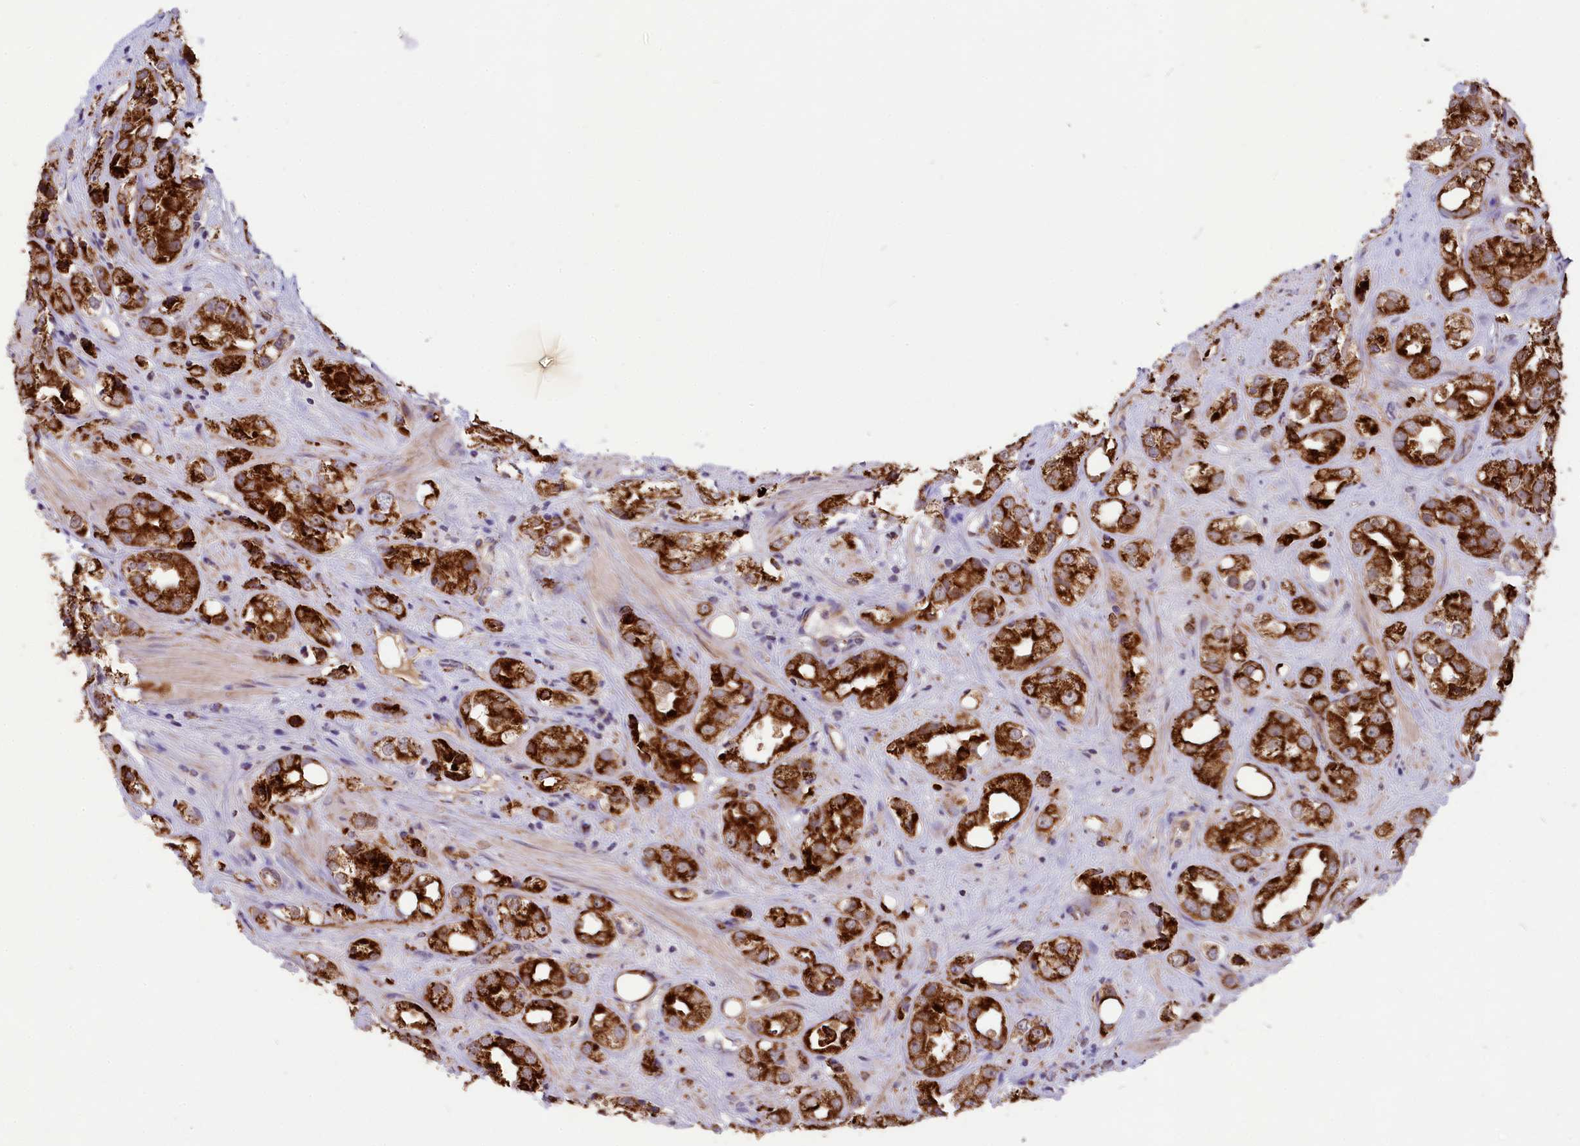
{"staining": {"intensity": "strong", "quantity": ">75%", "location": "cytoplasmic/membranous"}, "tissue": "prostate cancer", "cell_type": "Tumor cells", "image_type": "cancer", "snomed": [{"axis": "morphology", "description": "Adenocarcinoma, NOS"}, {"axis": "topography", "description": "Prostate"}], "caption": "Immunohistochemical staining of prostate cancer (adenocarcinoma) reveals high levels of strong cytoplasmic/membranous staining in approximately >75% of tumor cells.", "gene": "COX17", "patient": {"sex": "male", "age": 79}}